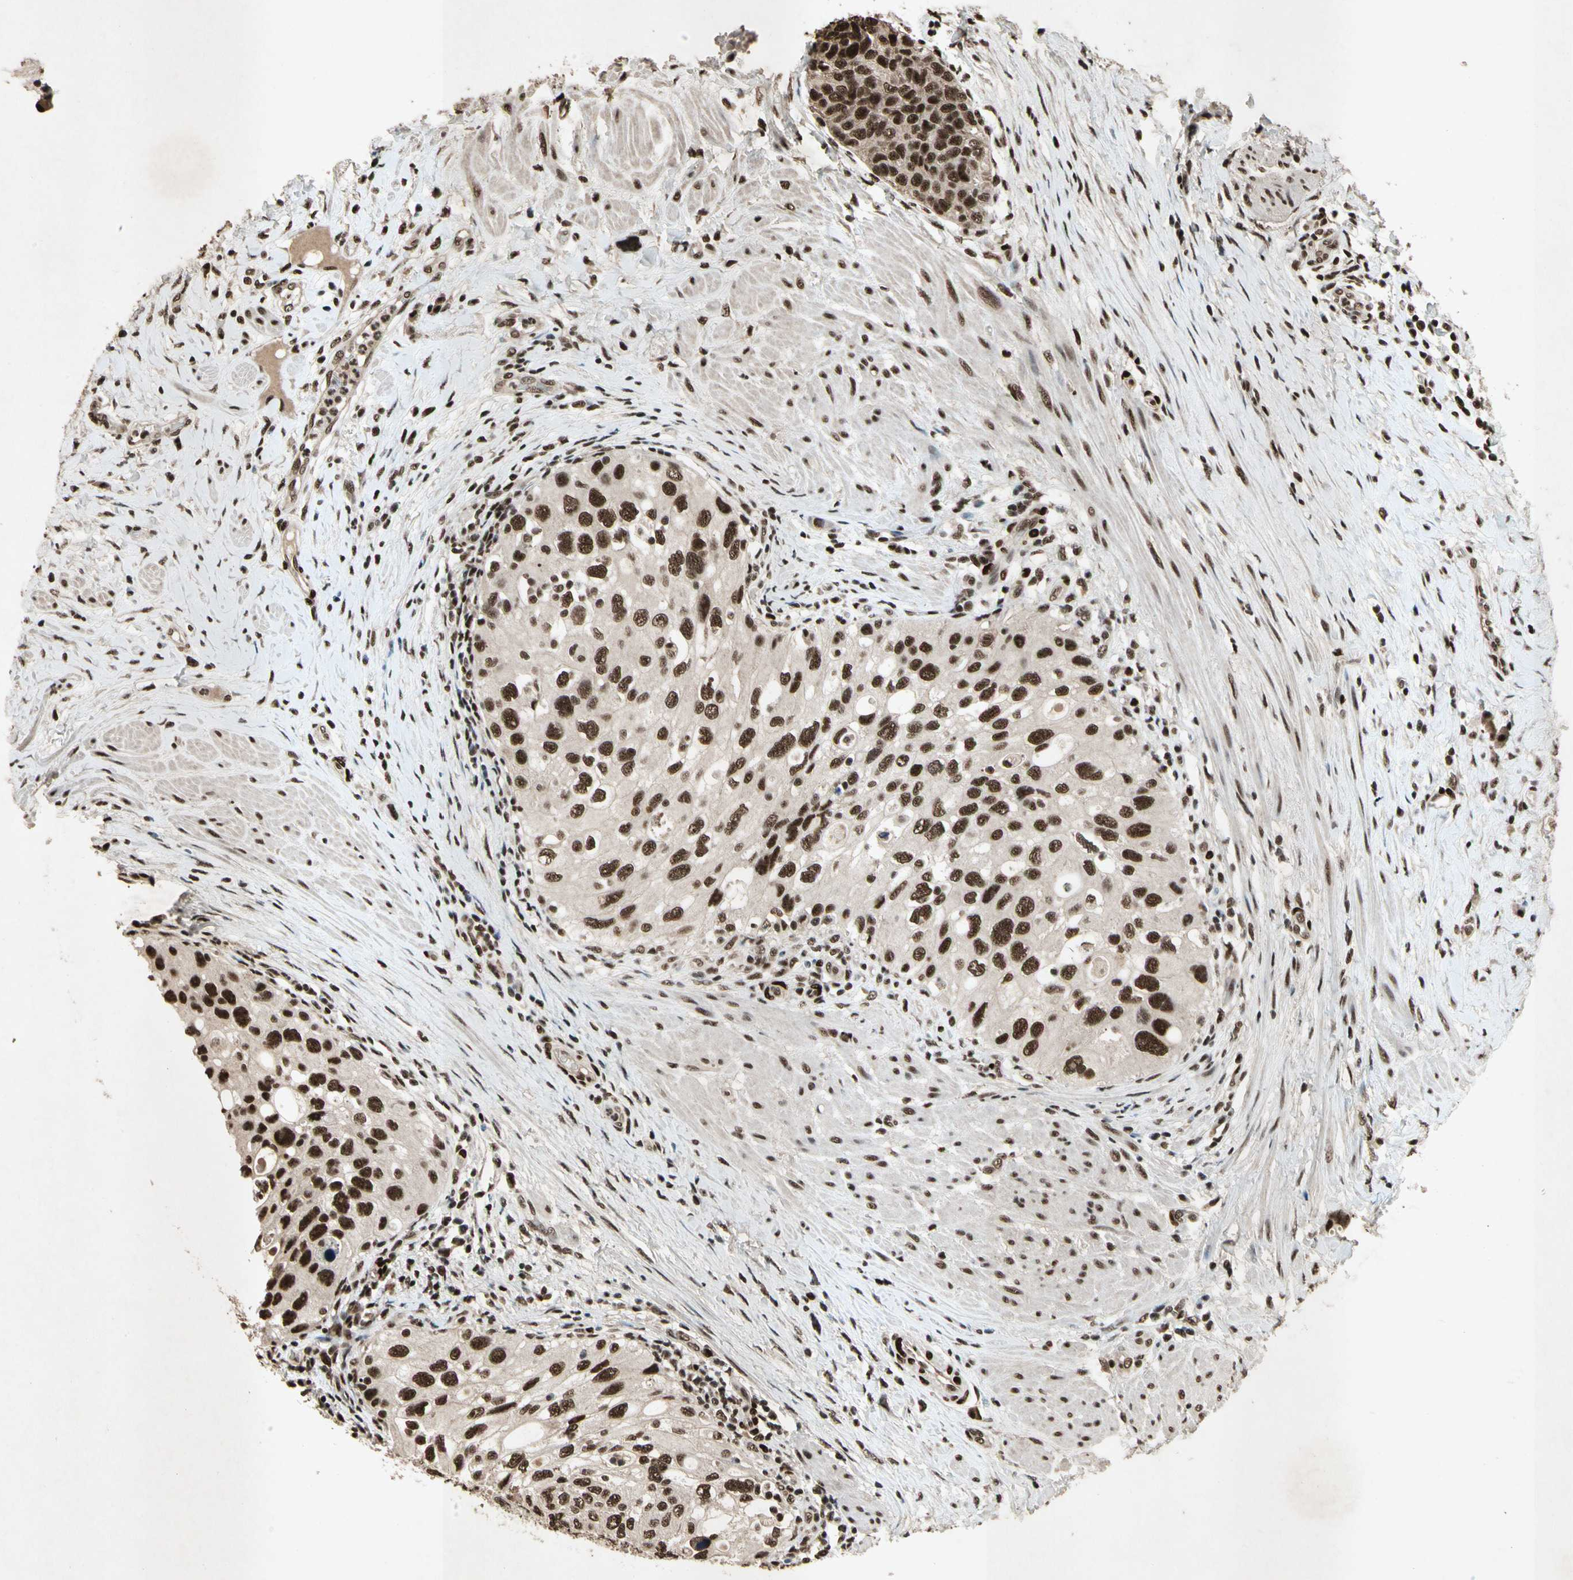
{"staining": {"intensity": "strong", "quantity": ">75%", "location": "nuclear"}, "tissue": "urothelial cancer", "cell_type": "Tumor cells", "image_type": "cancer", "snomed": [{"axis": "morphology", "description": "Urothelial carcinoma, High grade"}, {"axis": "topography", "description": "Urinary bladder"}], "caption": "Human high-grade urothelial carcinoma stained for a protein (brown) demonstrates strong nuclear positive positivity in about >75% of tumor cells.", "gene": "TBX2", "patient": {"sex": "female", "age": 56}}